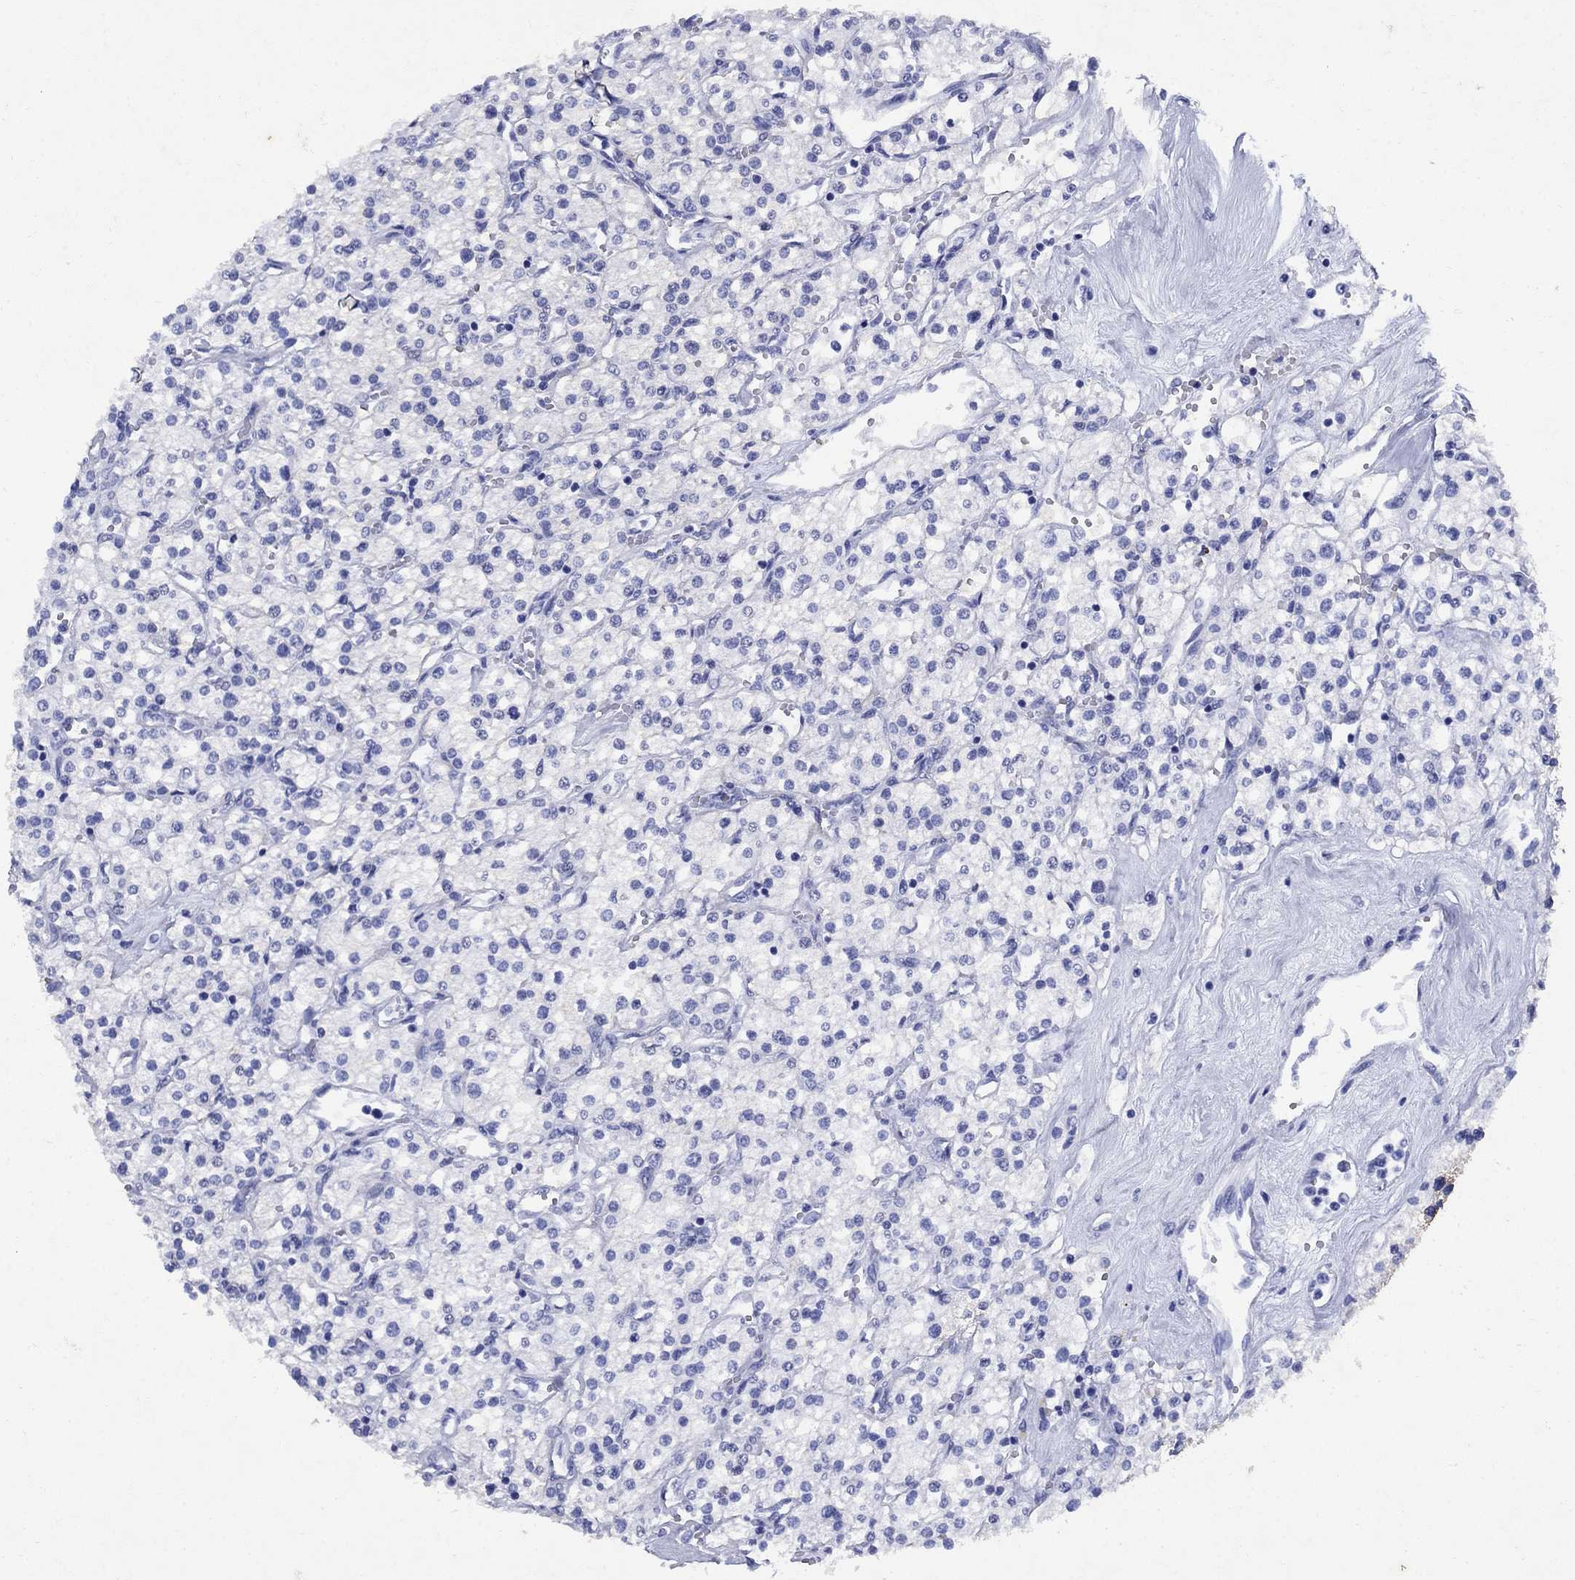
{"staining": {"intensity": "negative", "quantity": "none", "location": "none"}, "tissue": "renal cancer", "cell_type": "Tumor cells", "image_type": "cancer", "snomed": [{"axis": "morphology", "description": "Adenocarcinoma, NOS"}, {"axis": "topography", "description": "Kidney"}], "caption": "The immunohistochemistry image has no significant expression in tumor cells of adenocarcinoma (renal) tissue.", "gene": "CD1A", "patient": {"sex": "male", "age": 80}}